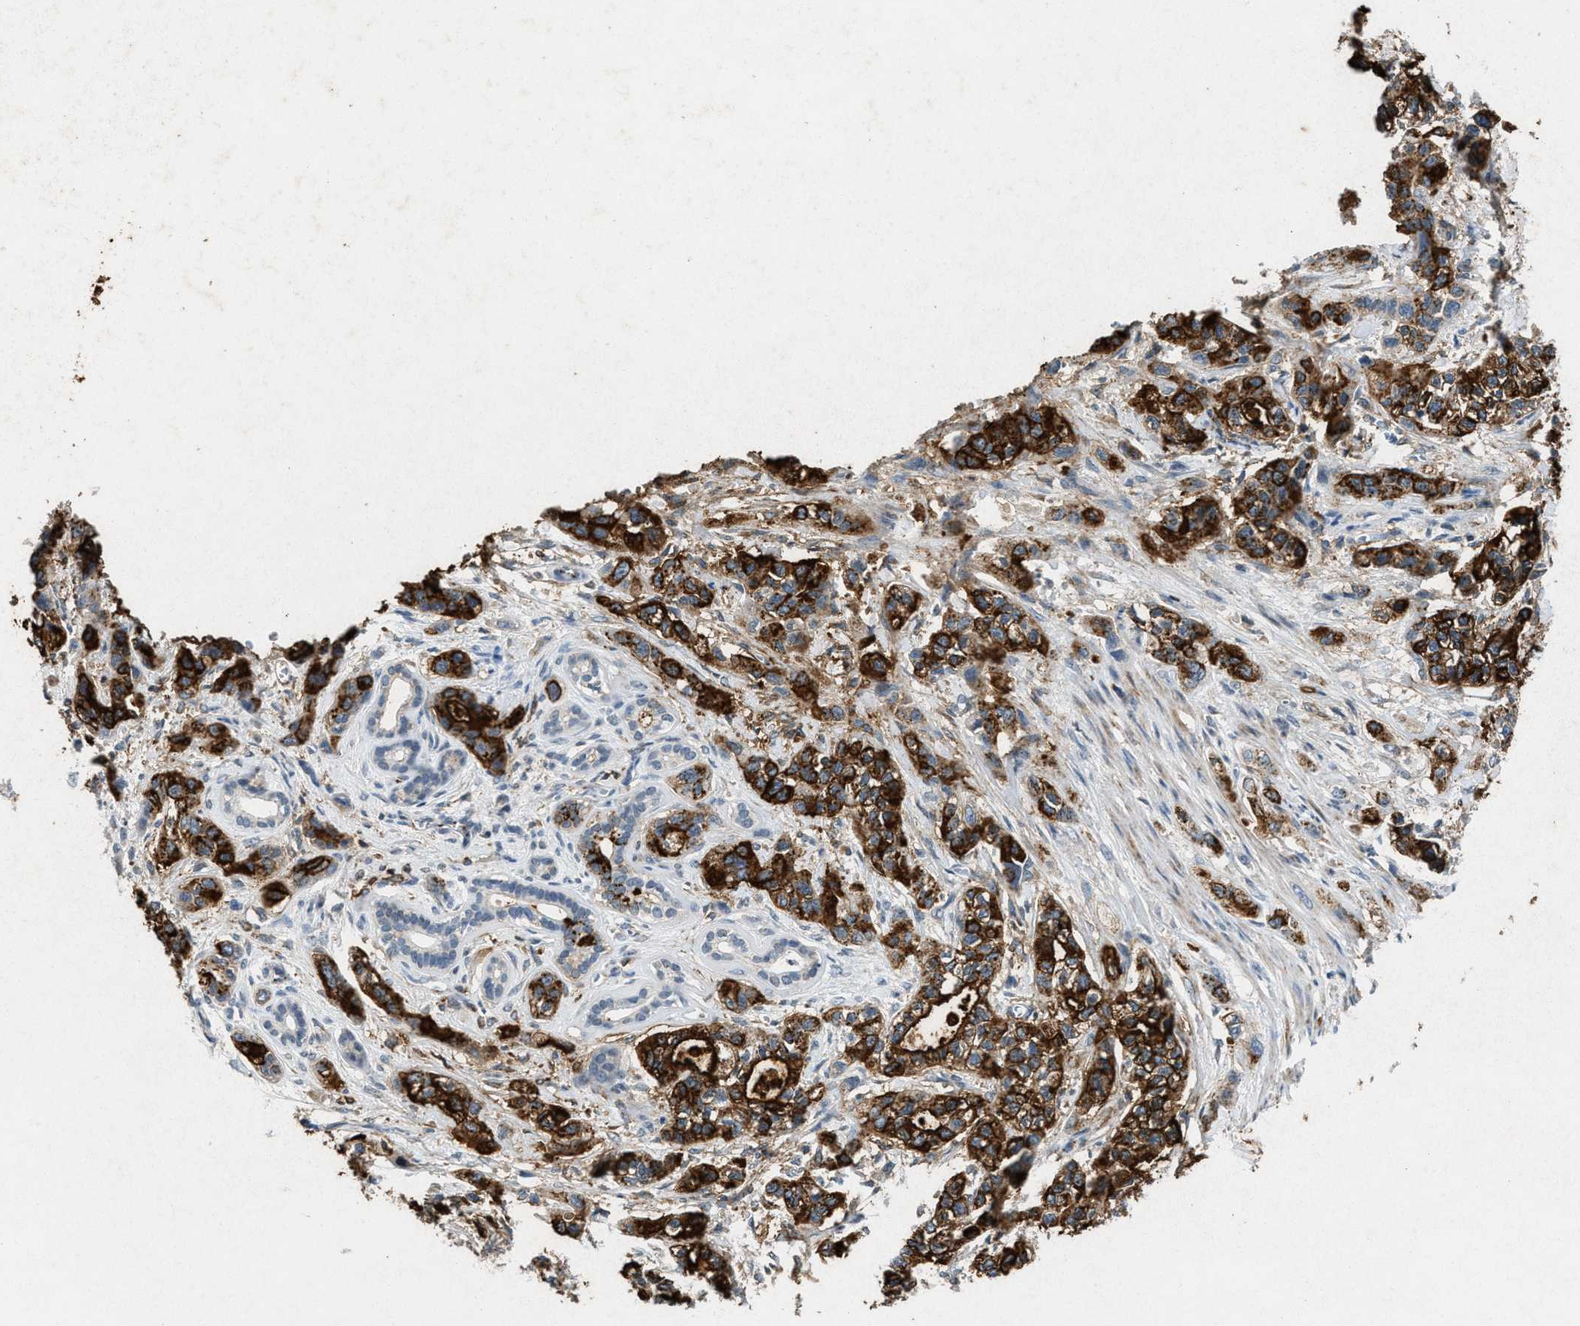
{"staining": {"intensity": "strong", "quantity": ">75%", "location": "cytoplasmic/membranous"}, "tissue": "pancreatic cancer", "cell_type": "Tumor cells", "image_type": "cancer", "snomed": [{"axis": "morphology", "description": "Adenocarcinoma, NOS"}, {"axis": "topography", "description": "Pancreas"}], "caption": "Immunohistochemistry micrograph of human adenocarcinoma (pancreatic) stained for a protein (brown), which reveals high levels of strong cytoplasmic/membranous expression in about >75% of tumor cells.", "gene": "SLC5A5", "patient": {"sex": "male", "age": 74}}